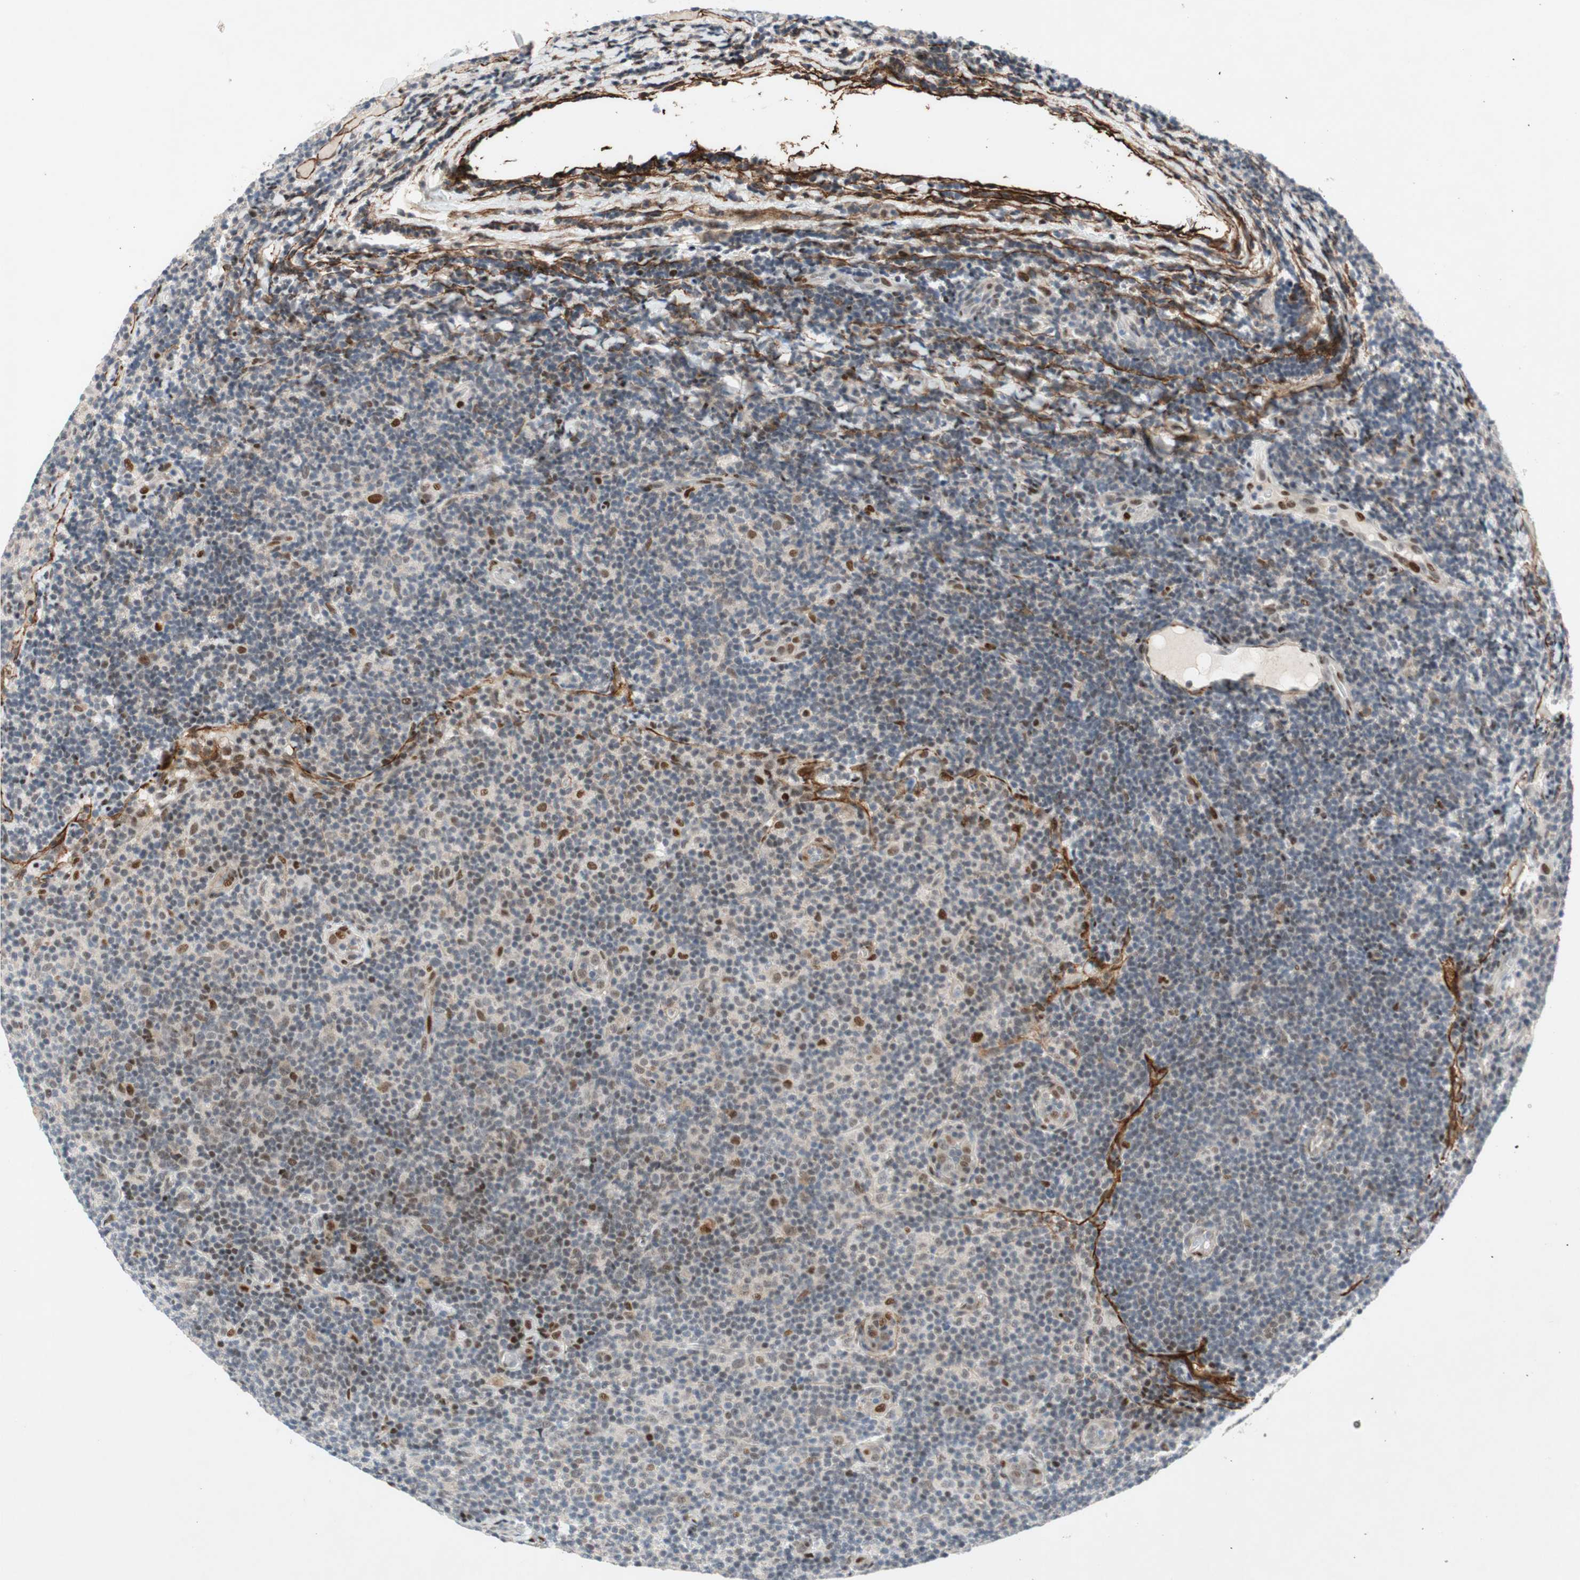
{"staining": {"intensity": "moderate", "quantity": "<25%", "location": "nuclear"}, "tissue": "lymphoma", "cell_type": "Tumor cells", "image_type": "cancer", "snomed": [{"axis": "morphology", "description": "Malignant lymphoma, non-Hodgkin's type, Low grade"}, {"axis": "topography", "description": "Lymph node"}], "caption": "Lymphoma stained with immunohistochemistry demonstrates moderate nuclear positivity in about <25% of tumor cells.", "gene": "FBXO44", "patient": {"sex": "male", "age": 83}}